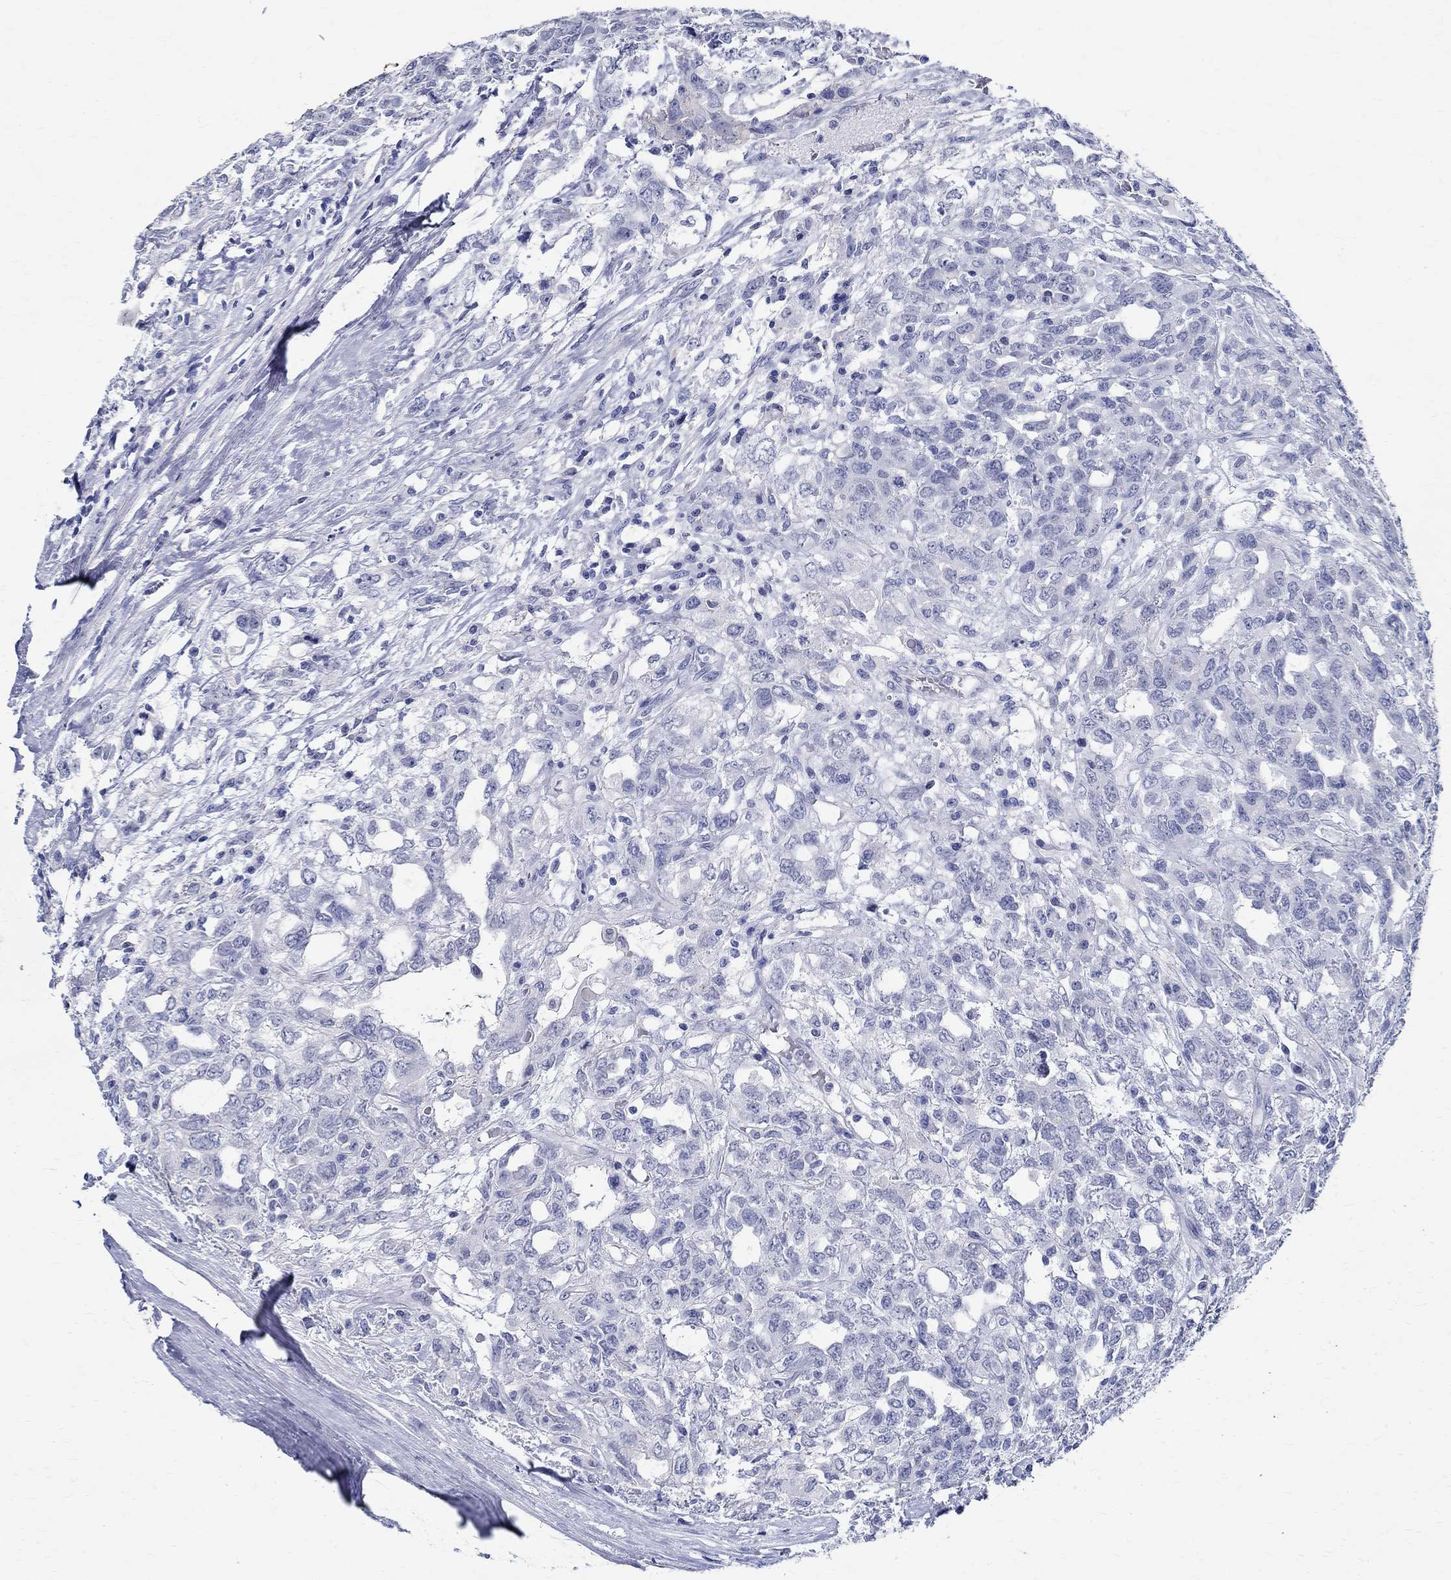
{"staining": {"intensity": "negative", "quantity": "none", "location": "none"}, "tissue": "testis cancer", "cell_type": "Tumor cells", "image_type": "cancer", "snomed": [{"axis": "morphology", "description": "Seminoma, NOS"}, {"axis": "topography", "description": "Testis"}], "caption": "Testis cancer (seminoma) stained for a protein using immunohistochemistry exhibits no positivity tumor cells.", "gene": "BSPRY", "patient": {"sex": "male", "age": 52}}